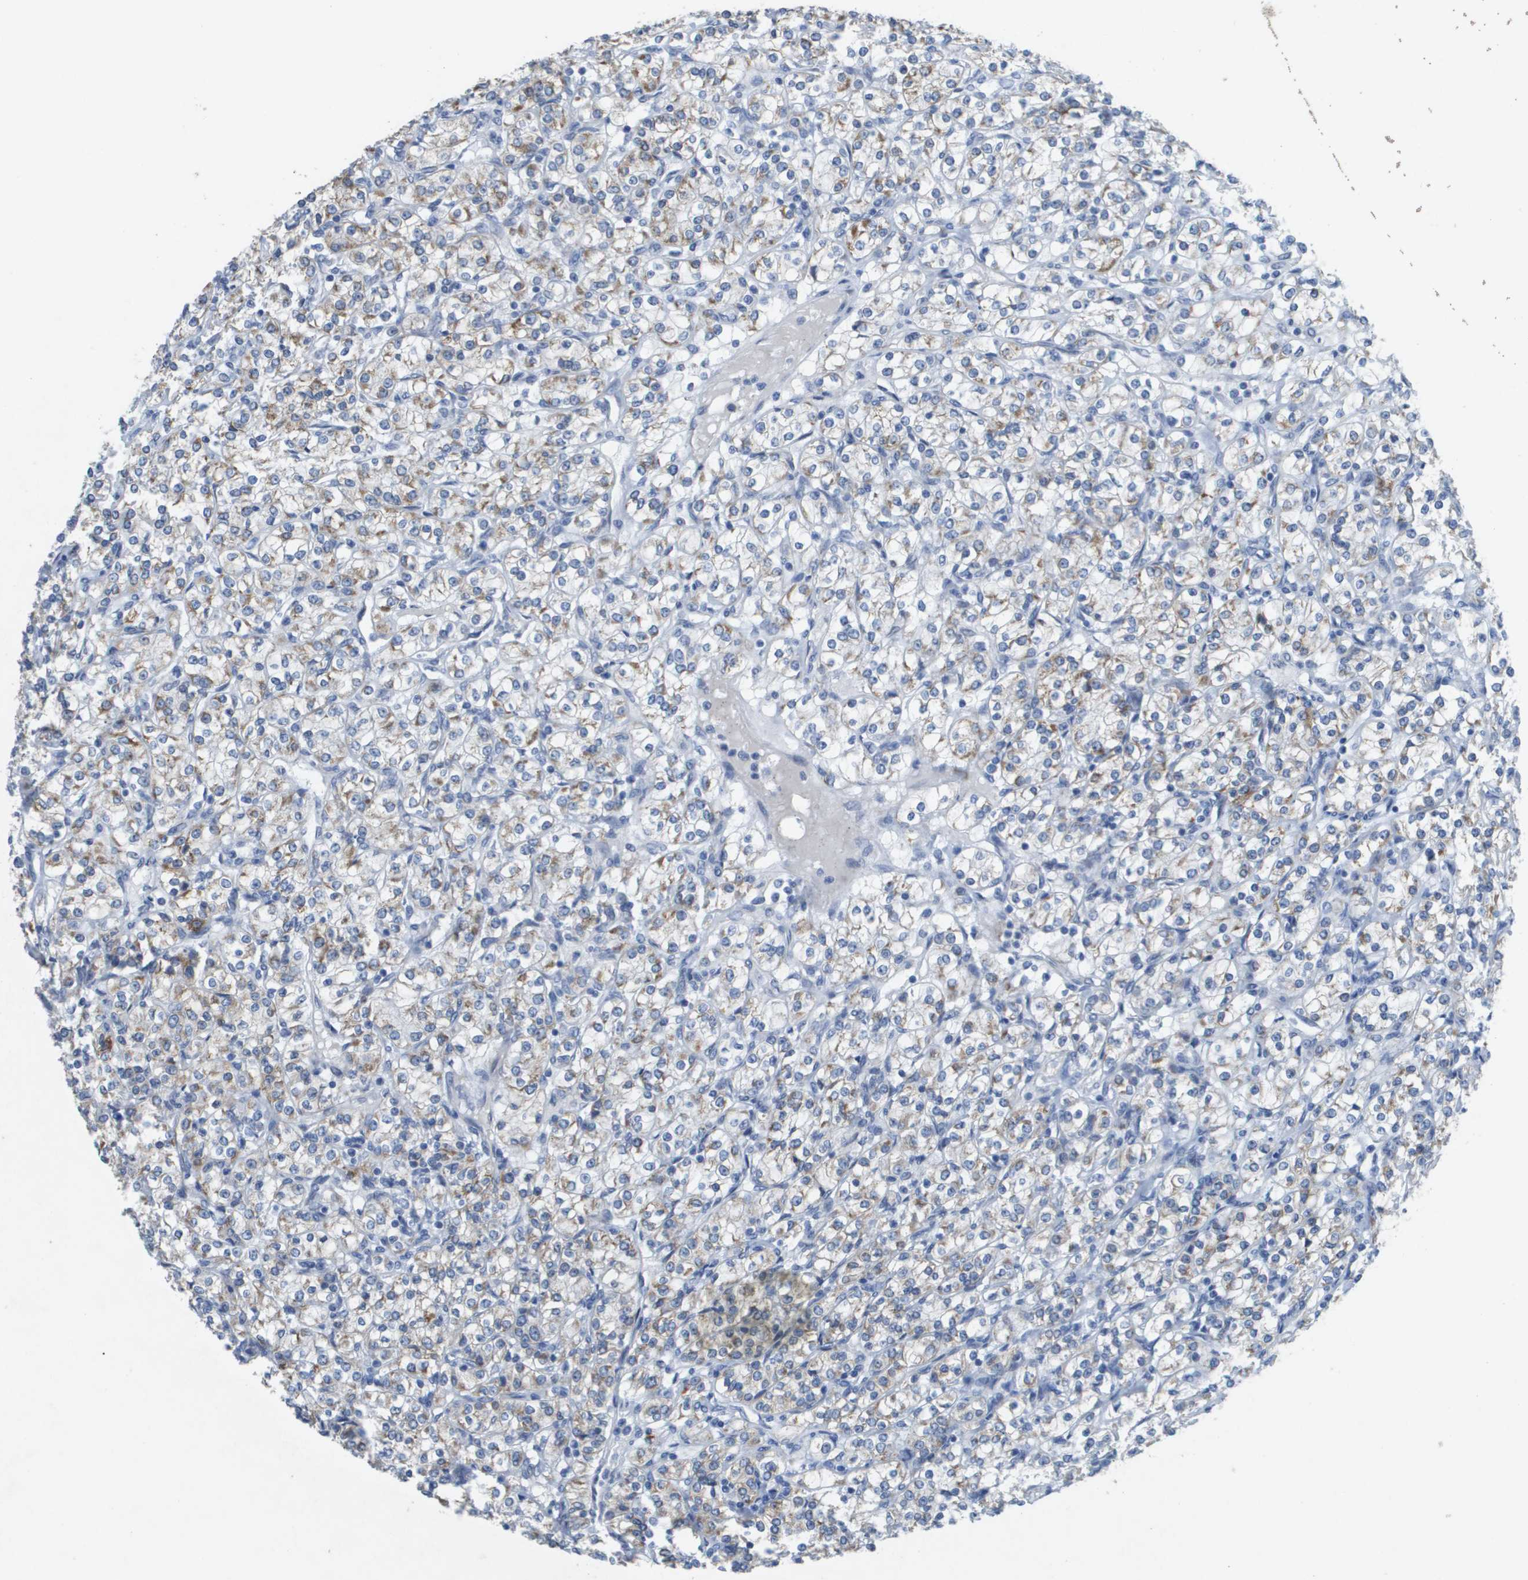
{"staining": {"intensity": "moderate", "quantity": "25%-75%", "location": "cytoplasmic/membranous"}, "tissue": "renal cancer", "cell_type": "Tumor cells", "image_type": "cancer", "snomed": [{"axis": "morphology", "description": "Adenocarcinoma, NOS"}, {"axis": "topography", "description": "Kidney"}], "caption": "Immunohistochemistry staining of renal adenocarcinoma, which demonstrates medium levels of moderate cytoplasmic/membranous positivity in about 25%-75% of tumor cells indicating moderate cytoplasmic/membranous protein staining. The staining was performed using DAB (brown) for protein detection and nuclei were counterstained in hematoxylin (blue).", "gene": "TMEM223", "patient": {"sex": "male", "age": 77}}